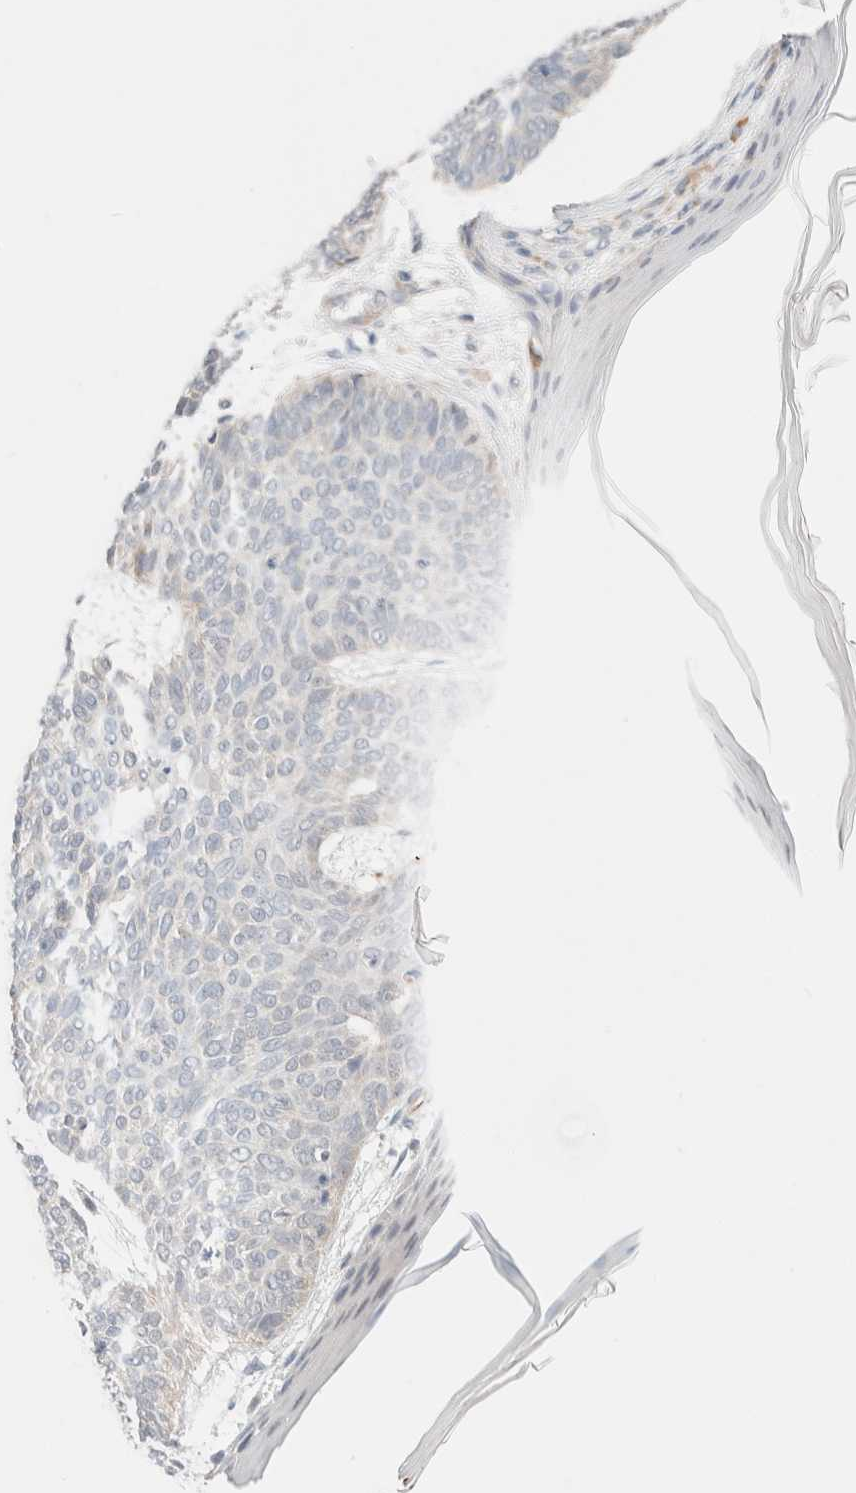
{"staining": {"intensity": "negative", "quantity": "none", "location": "none"}, "tissue": "skin cancer", "cell_type": "Tumor cells", "image_type": "cancer", "snomed": [{"axis": "morphology", "description": "Normal tissue, NOS"}, {"axis": "morphology", "description": "Basal cell carcinoma"}, {"axis": "topography", "description": "Skin"}], "caption": "High power microscopy histopathology image of an immunohistochemistry histopathology image of skin cancer, revealing no significant expression in tumor cells.", "gene": "UNC13B", "patient": {"sex": "male", "age": 50}}